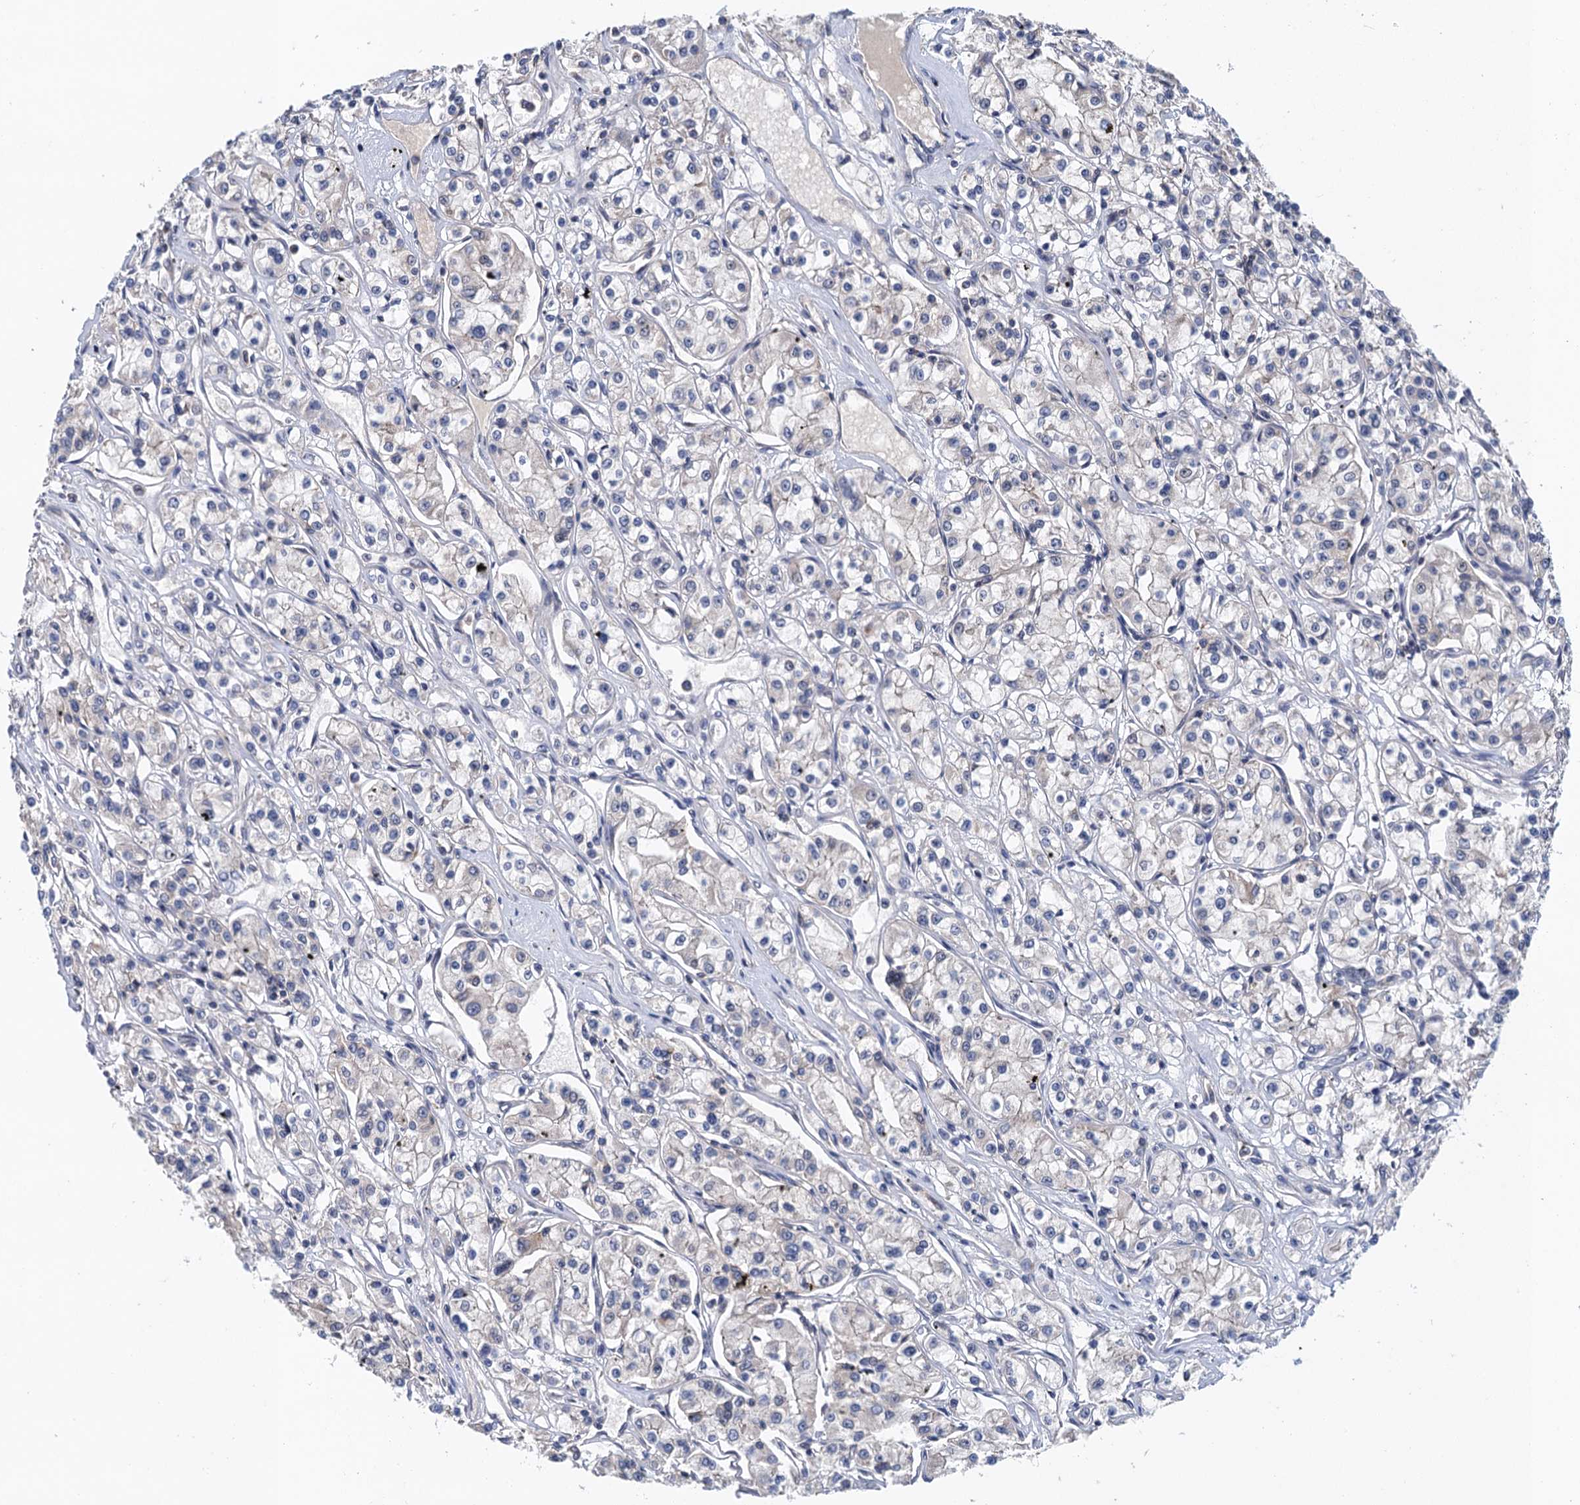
{"staining": {"intensity": "negative", "quantity": "none", "location": "none"}, "tissue": "renal cancer", "cell_type": "Tumor cells", "image_type": "cancer", "snomed": [{"axis": "morphology", "description": "Adenocarcinoma, NOS"}, {"axis": "topography", "description": "Kidney"}], "caption": "There is no significant expression in tumor cells of renal cancer (adenocarcinoma).", "gene": "MDM1", "patient": {"sex": "female", "age": 59}}